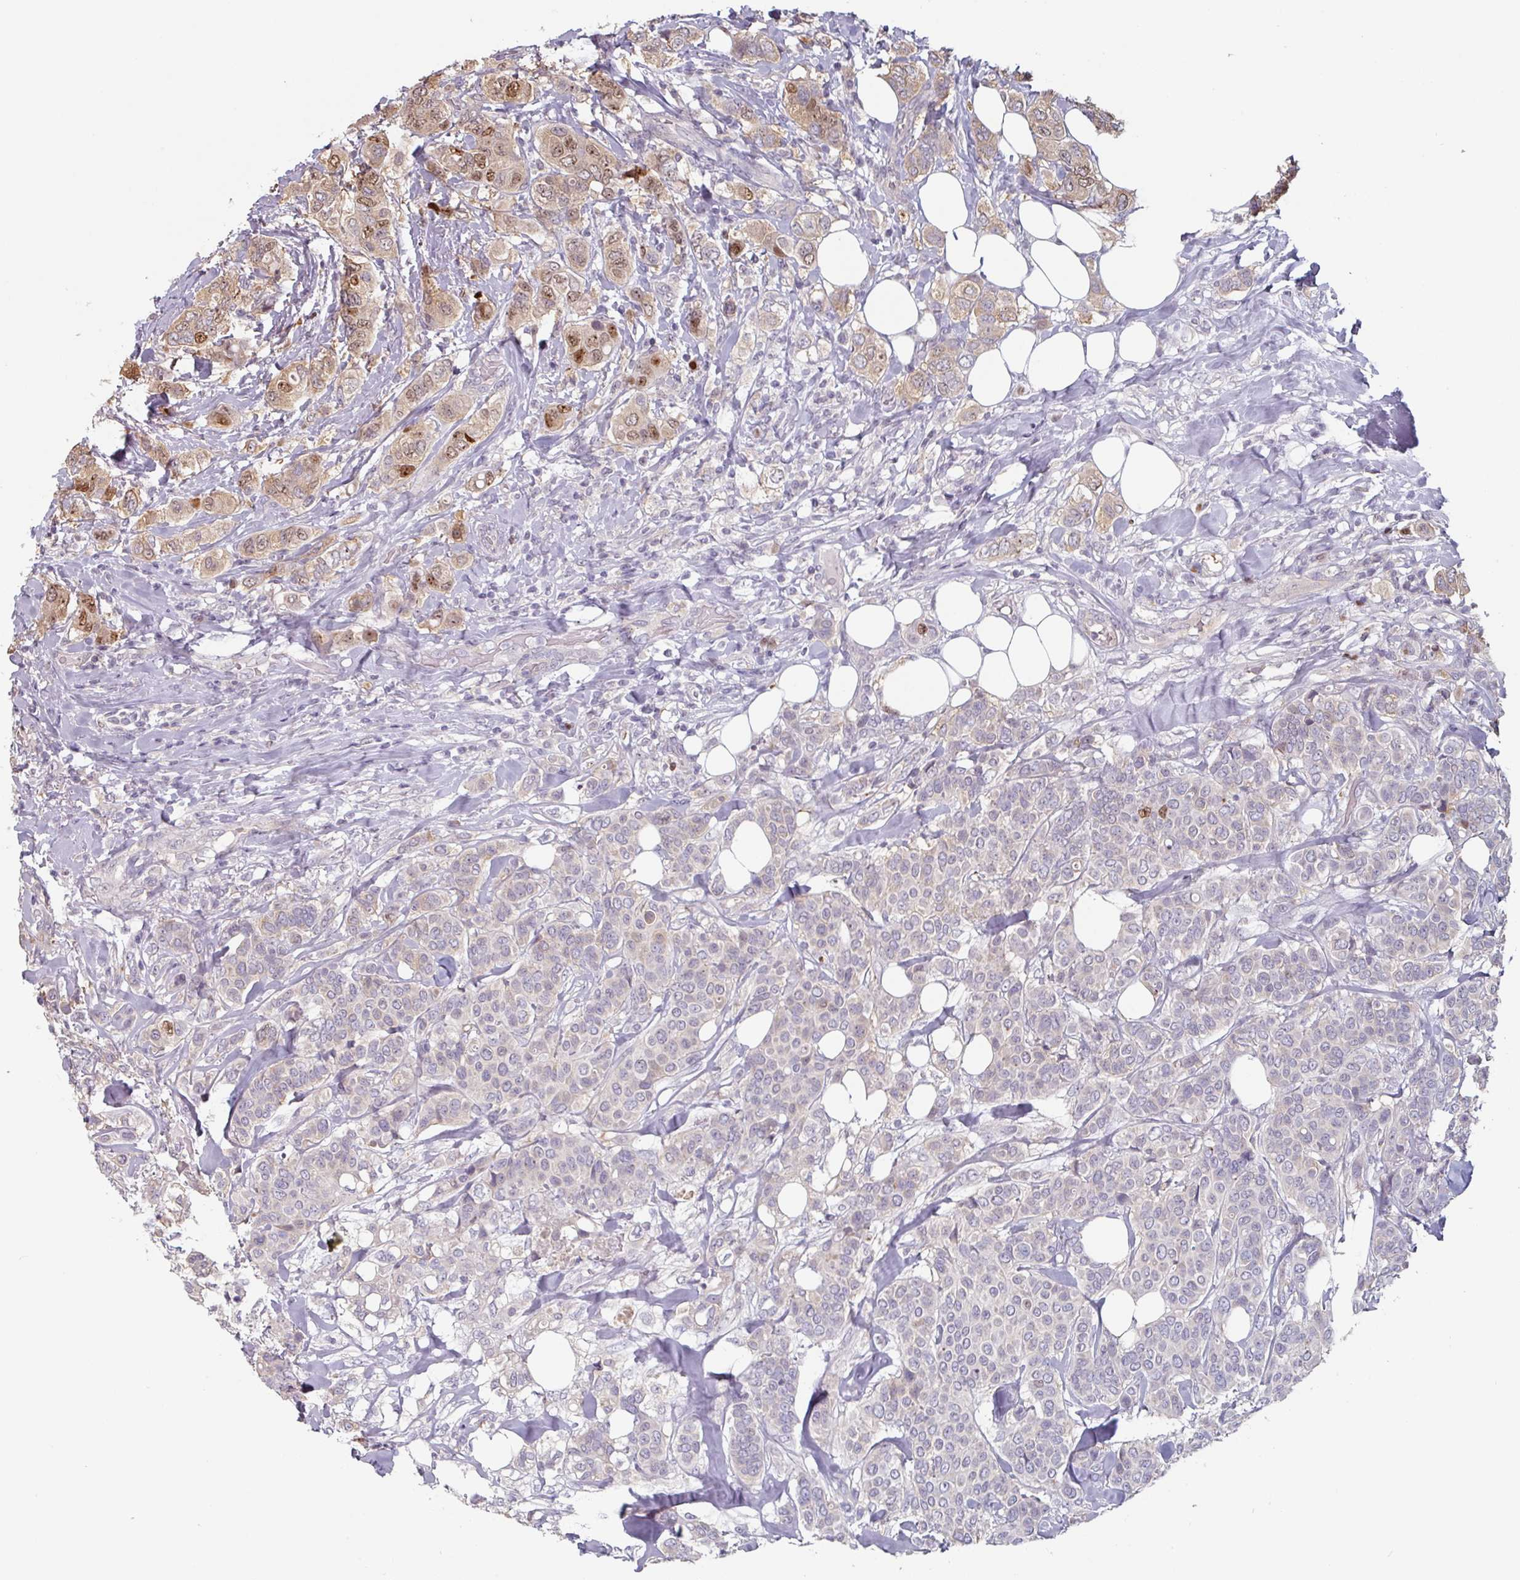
{"staining": {"intensity": "moderate", "quantity": "25%-75%", "location": "cytoplasmic/membranous,nuclear"}, "tissue": "breast cancer", "cell_type": "Tumor cells", "image_type": "cancer", "snomed": [{"axis": "morphology", "description": "Lobular carcinoma"}, {"axis": "topography", "description": "Breast"}], "caption": "High-magnification brightfield microscopy of breast cancer (lobular carcinoma) stained with DAB (brown) and counterstained with hematoxylin (blue). tumor cells exhibit moderate cytoplasmic/membranous and nuclear expression is present in approximately25%-75% of cells.", "gene": "ZBTB6", "patient": {"sex": "female", "age": 51}}